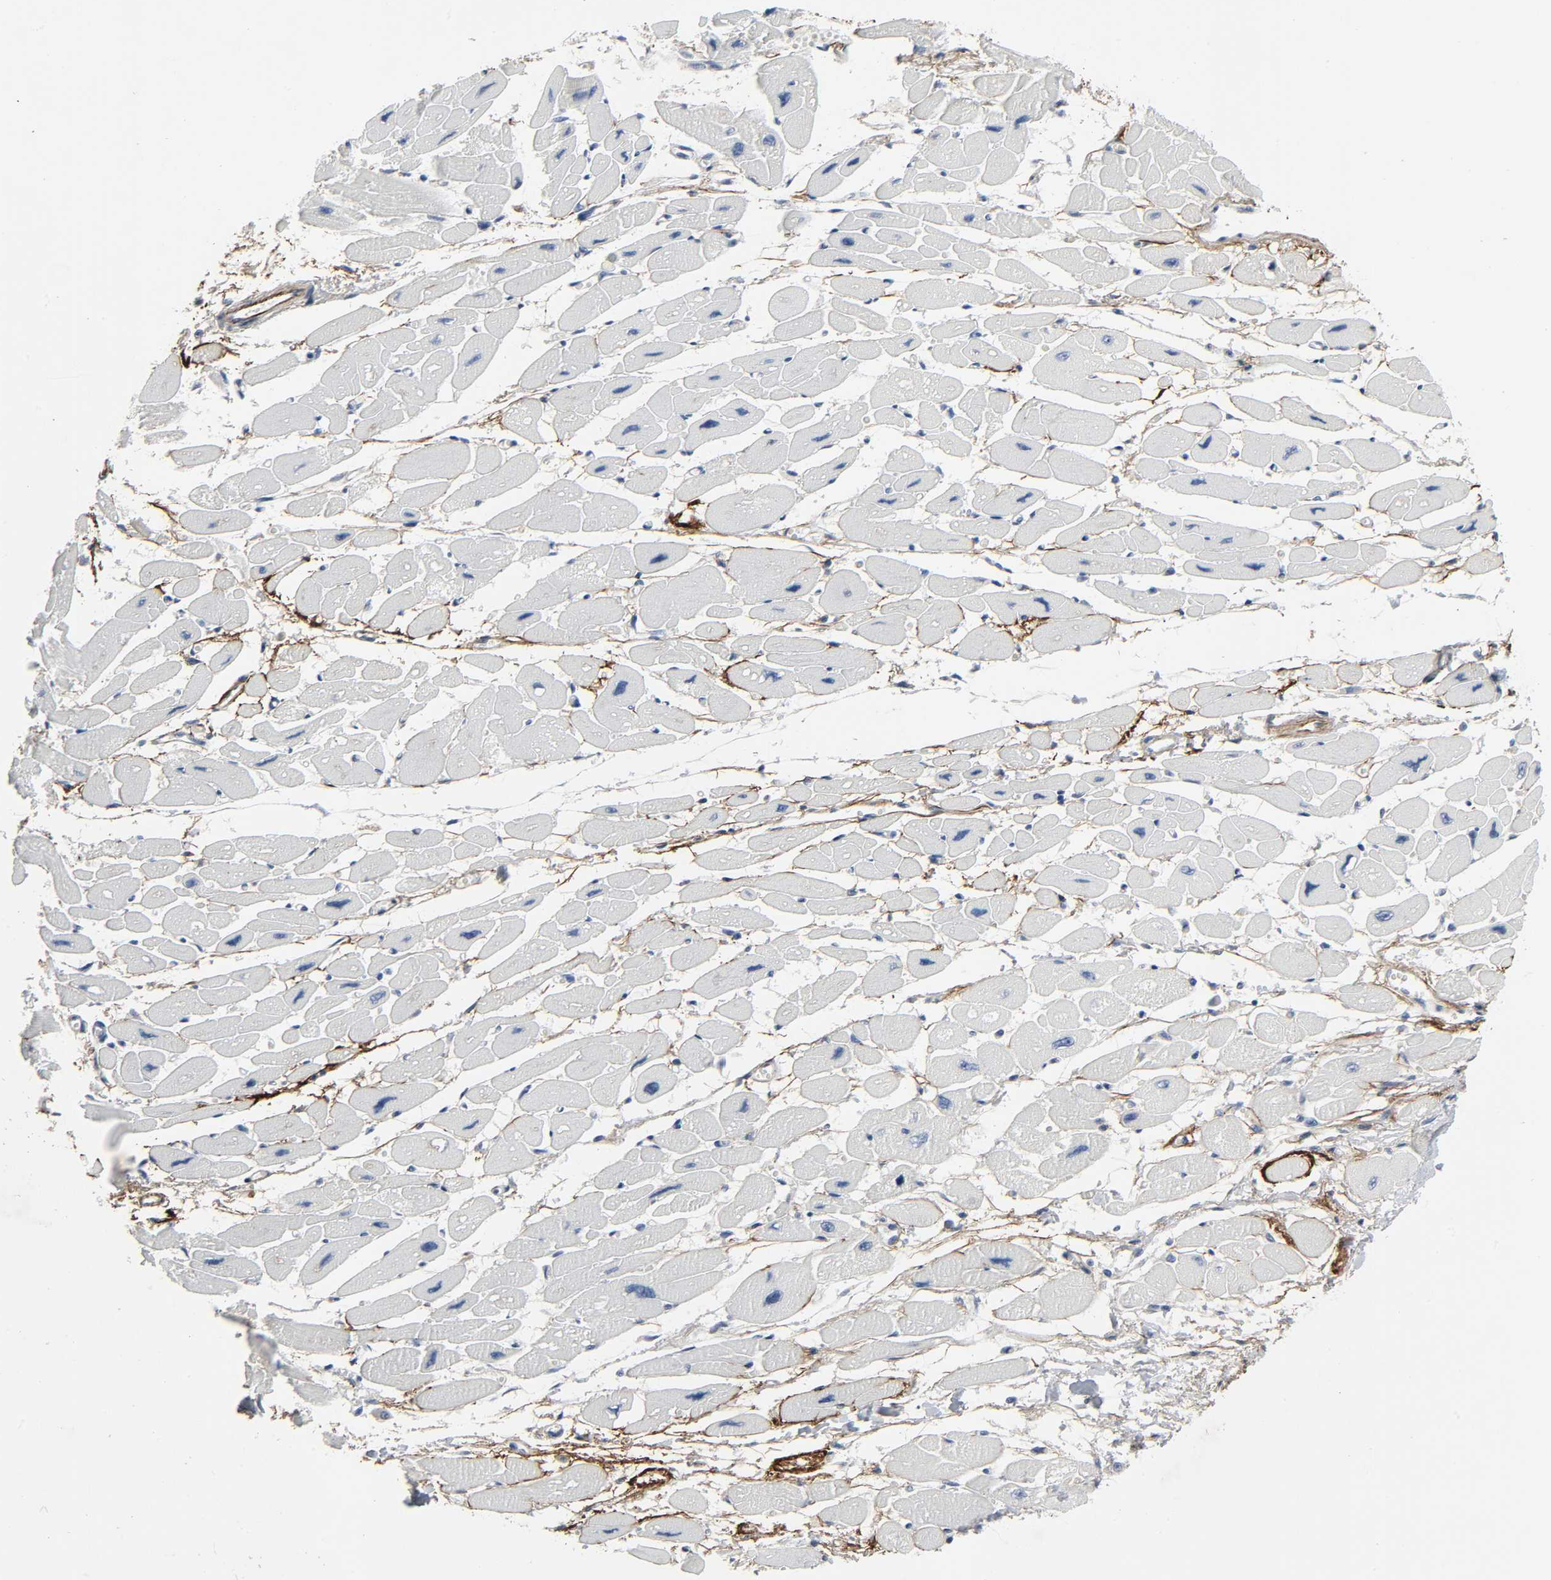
{"staining": {"intensity": "negative", "quantity": "none", "location": "none"}, "tissue": "heart muscle", "cell_type": "Cardiomyocytes", "image_type": "normal", "snomed": [{"axis": "morphology", "description": "Normal tissue, NOS"}, {"axis": "topography", "description": "Heart"}], "caption": "An IHC image of benign heart muscle is shown. There is no staining in cardiomyocytes of heart muscle. Nuclei are stained in blue.", "gene": "FBLN5", "patient": {"sex": "female", "age": 54}}